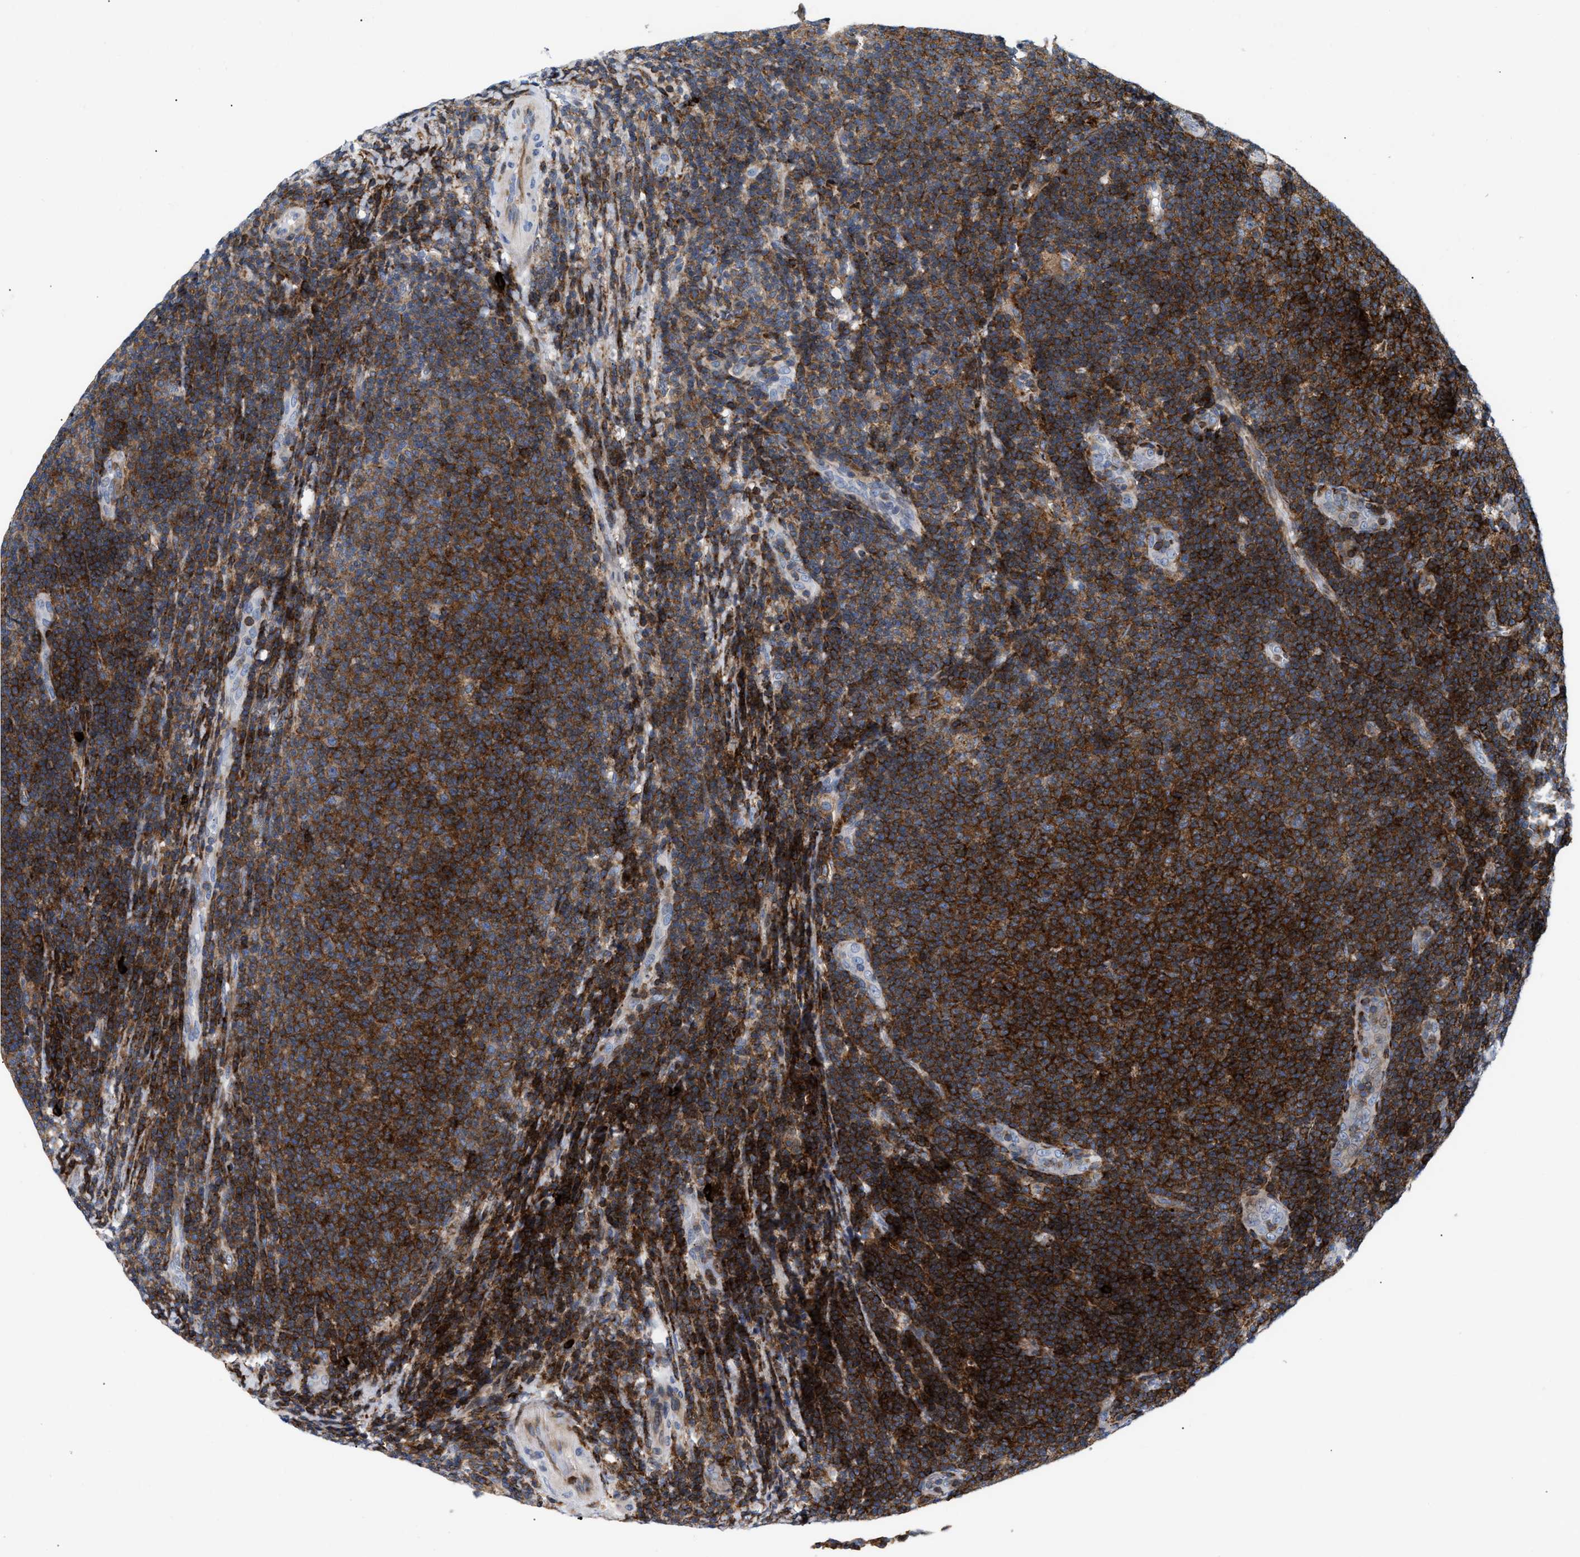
{"staining": {"intensity": "strong", "quantity": ">75%", "location": "cytoplasmic/membranous"}, "tissue": "lymphoma", "cell_type": "Tumor cells", "image_type": "cancer", "snomed": [{"axis": "morphology", "description": "Malignant lymphoma, non-Hodgkin's type, Low grade"}, {"axis": "topography", "description": "Lymph node"}], "caption": "Tumor cells exhibit strong cytoplasmic/membranous positivity in approximately >75% of cells in lymphoma.", "gene": "ATP9A", "patient": {"sex": "male", "age": 66}}